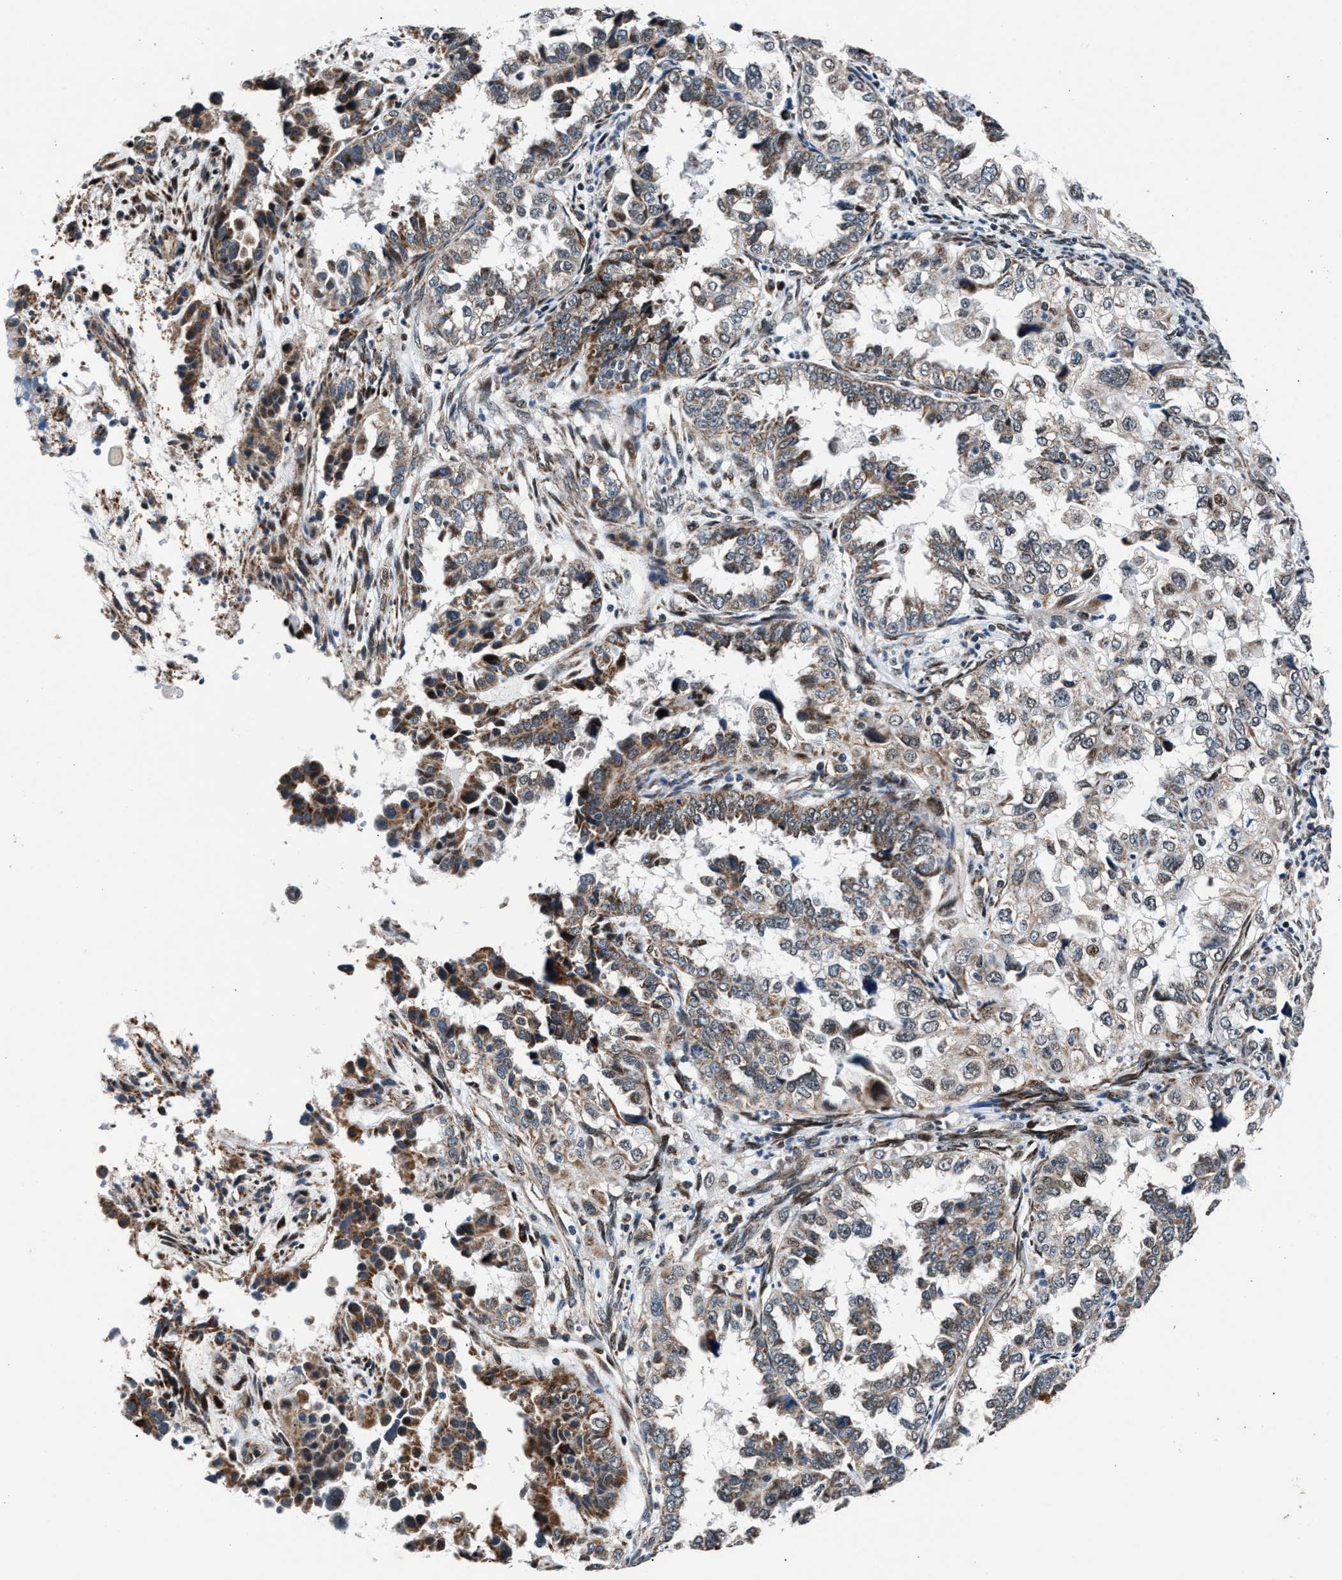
{"staining": {"intensity": "moderate", "quantity": "25%-75%", "location": "cytoplasmic/membranous,nuclear"}, "tissue": "endometrial cancer", "cell_type": "Tumor cells", "image_type": "cancer", "snomed": [{"axis": "morphology", "description": "Adenocarcinoma, NOS"}, {"axis": "topography", "description": "Endometrium"}], "caption": "Protein staining of endometrial cancer (adenocarcinoma) tissue demonstrates moderate cytoplasmic/membranous and nuclear positivity in about 25%-75% of tumor cells.", "gene": "PRRC2B", "patient": {"sex": "female", "age": 85}}